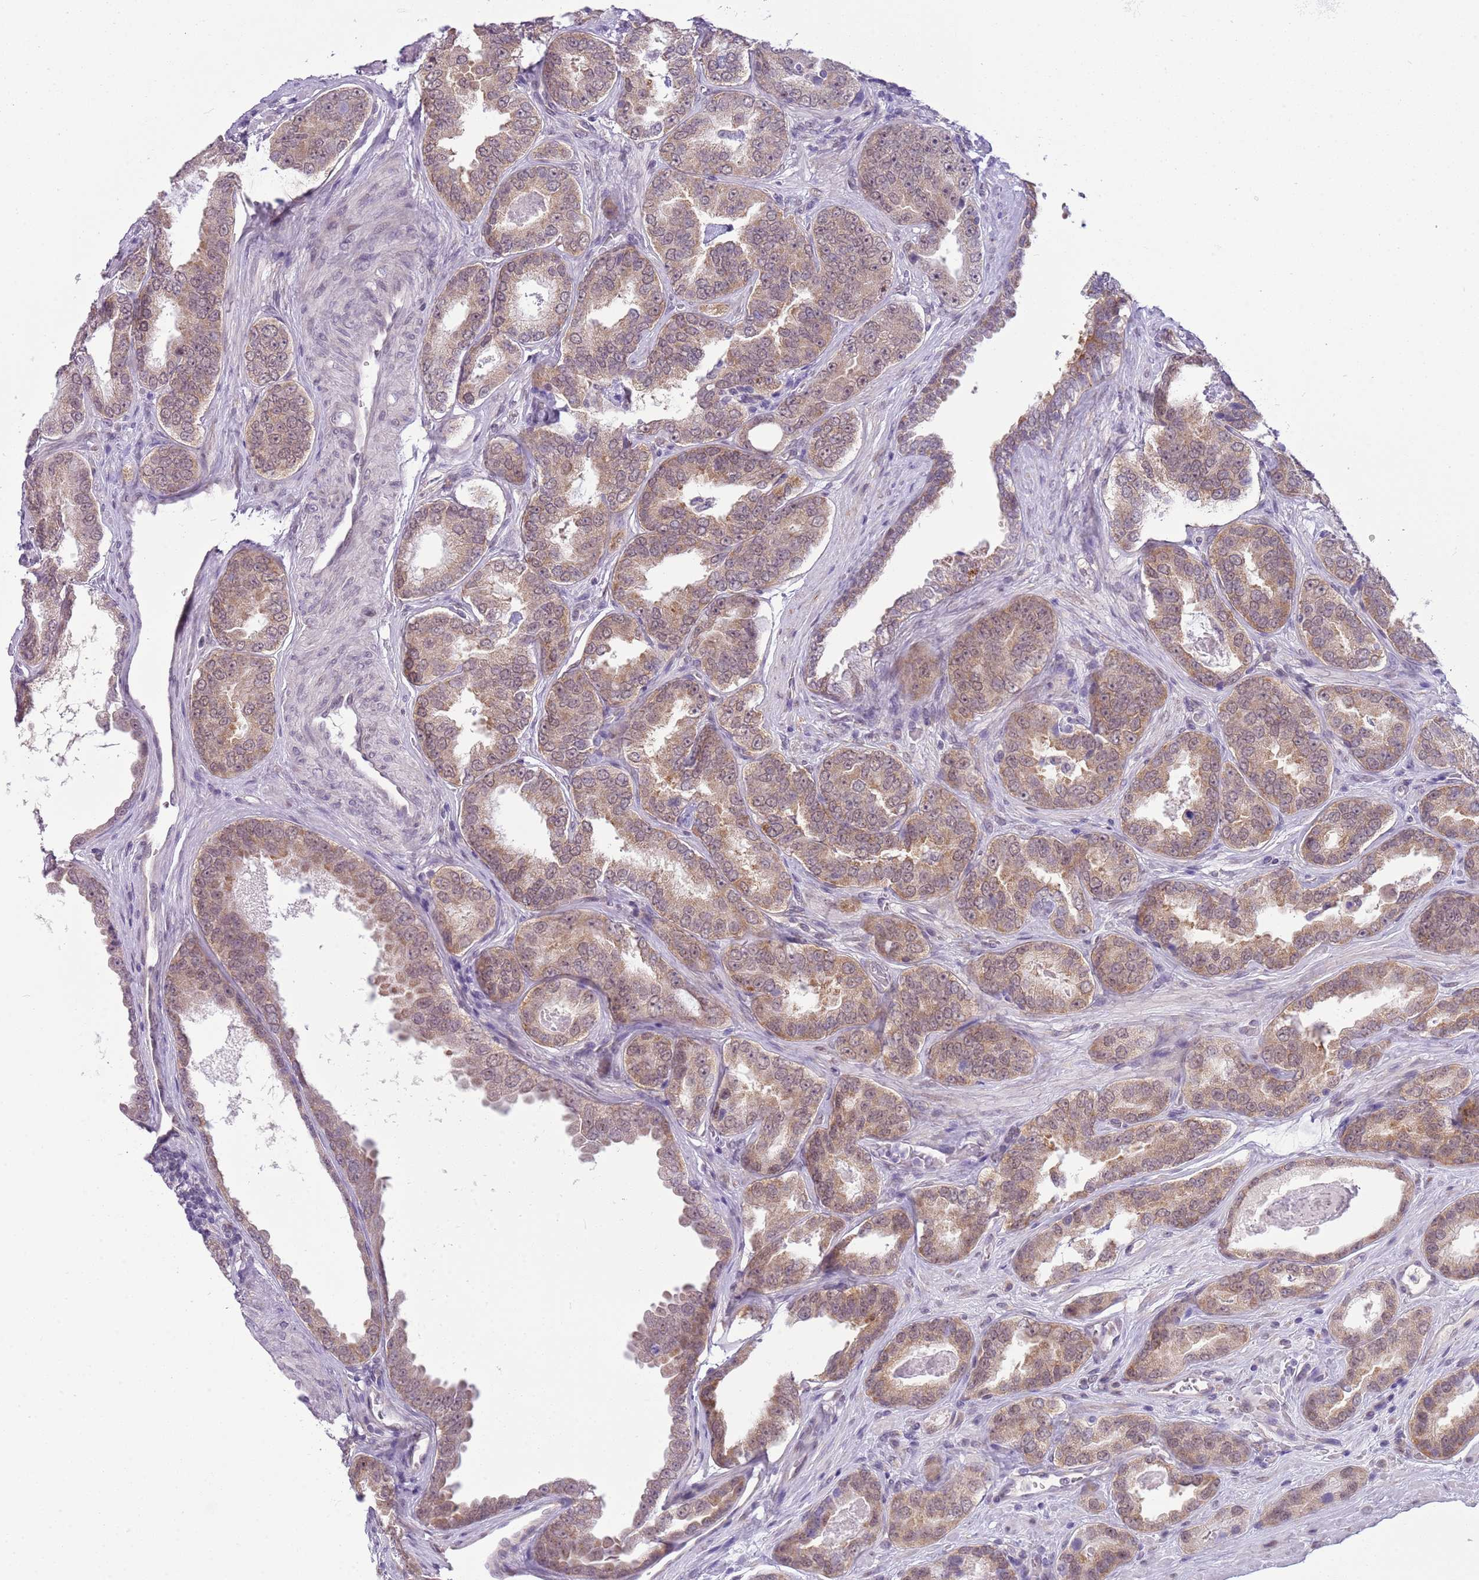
{"staining": {"intensity": "moderate", "quantity": "25%-75%", "location": "cytoplasmic/membranous,nuclear"}, "tissue": "prostate cancer", "cell_type": "Tumor cells", "image_type": "cancer", "snomed": [{"axis": "morphology", "description": "Adenocarcinoma, High grade"}, {"axis": "topography", "description": "Prostate"}], "caption": "Moderate cytoplasmic/membranous and nuclear expression is identified in approximately 25%-75% of tumor cells in prostate cancer.", "gene": "FAM120C", "patient": {"sex": "male", "age": 72}}